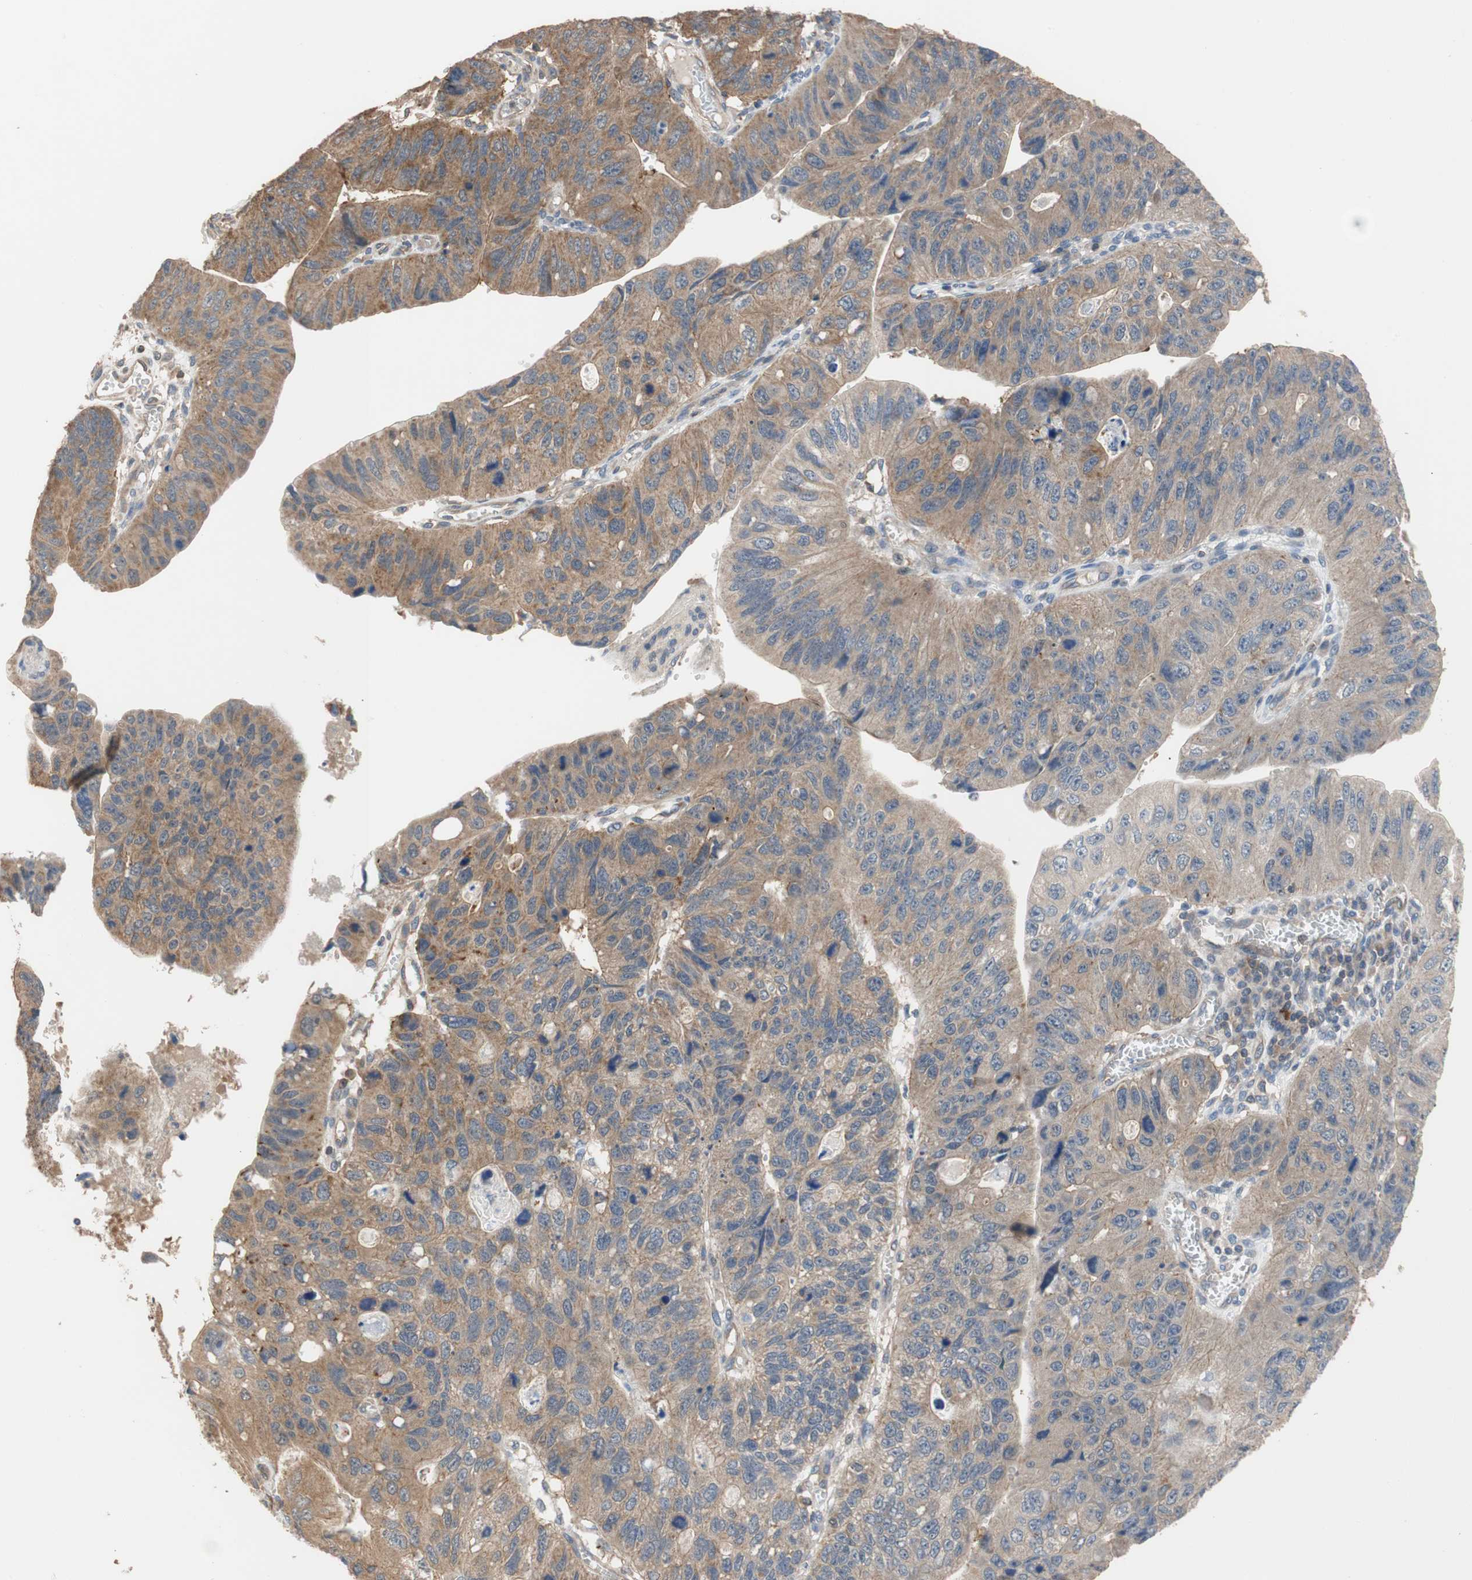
{"staining": {"intensity": "moderate", "quantity": ">75%", "location": "cytoplasmic/membranous"}, "tissue": "stomach cancer", "cell_type": "Tumor cells", "image_type": "cancer", "snomed": [{"axis": "morphology", "description": "Adenocarcinoma, NOS"}, {"axis": "topography", "description": "Stomach"}], "caption": "Approximately >75% of tumor cells in human stomach adenocarcinoma show moderate cytoplasmic/membranous protein positivity as visualized by brown immunohistochemical staining.", "gene": "MAP4K2", "patient": {"sex": "male", "age": 59}}